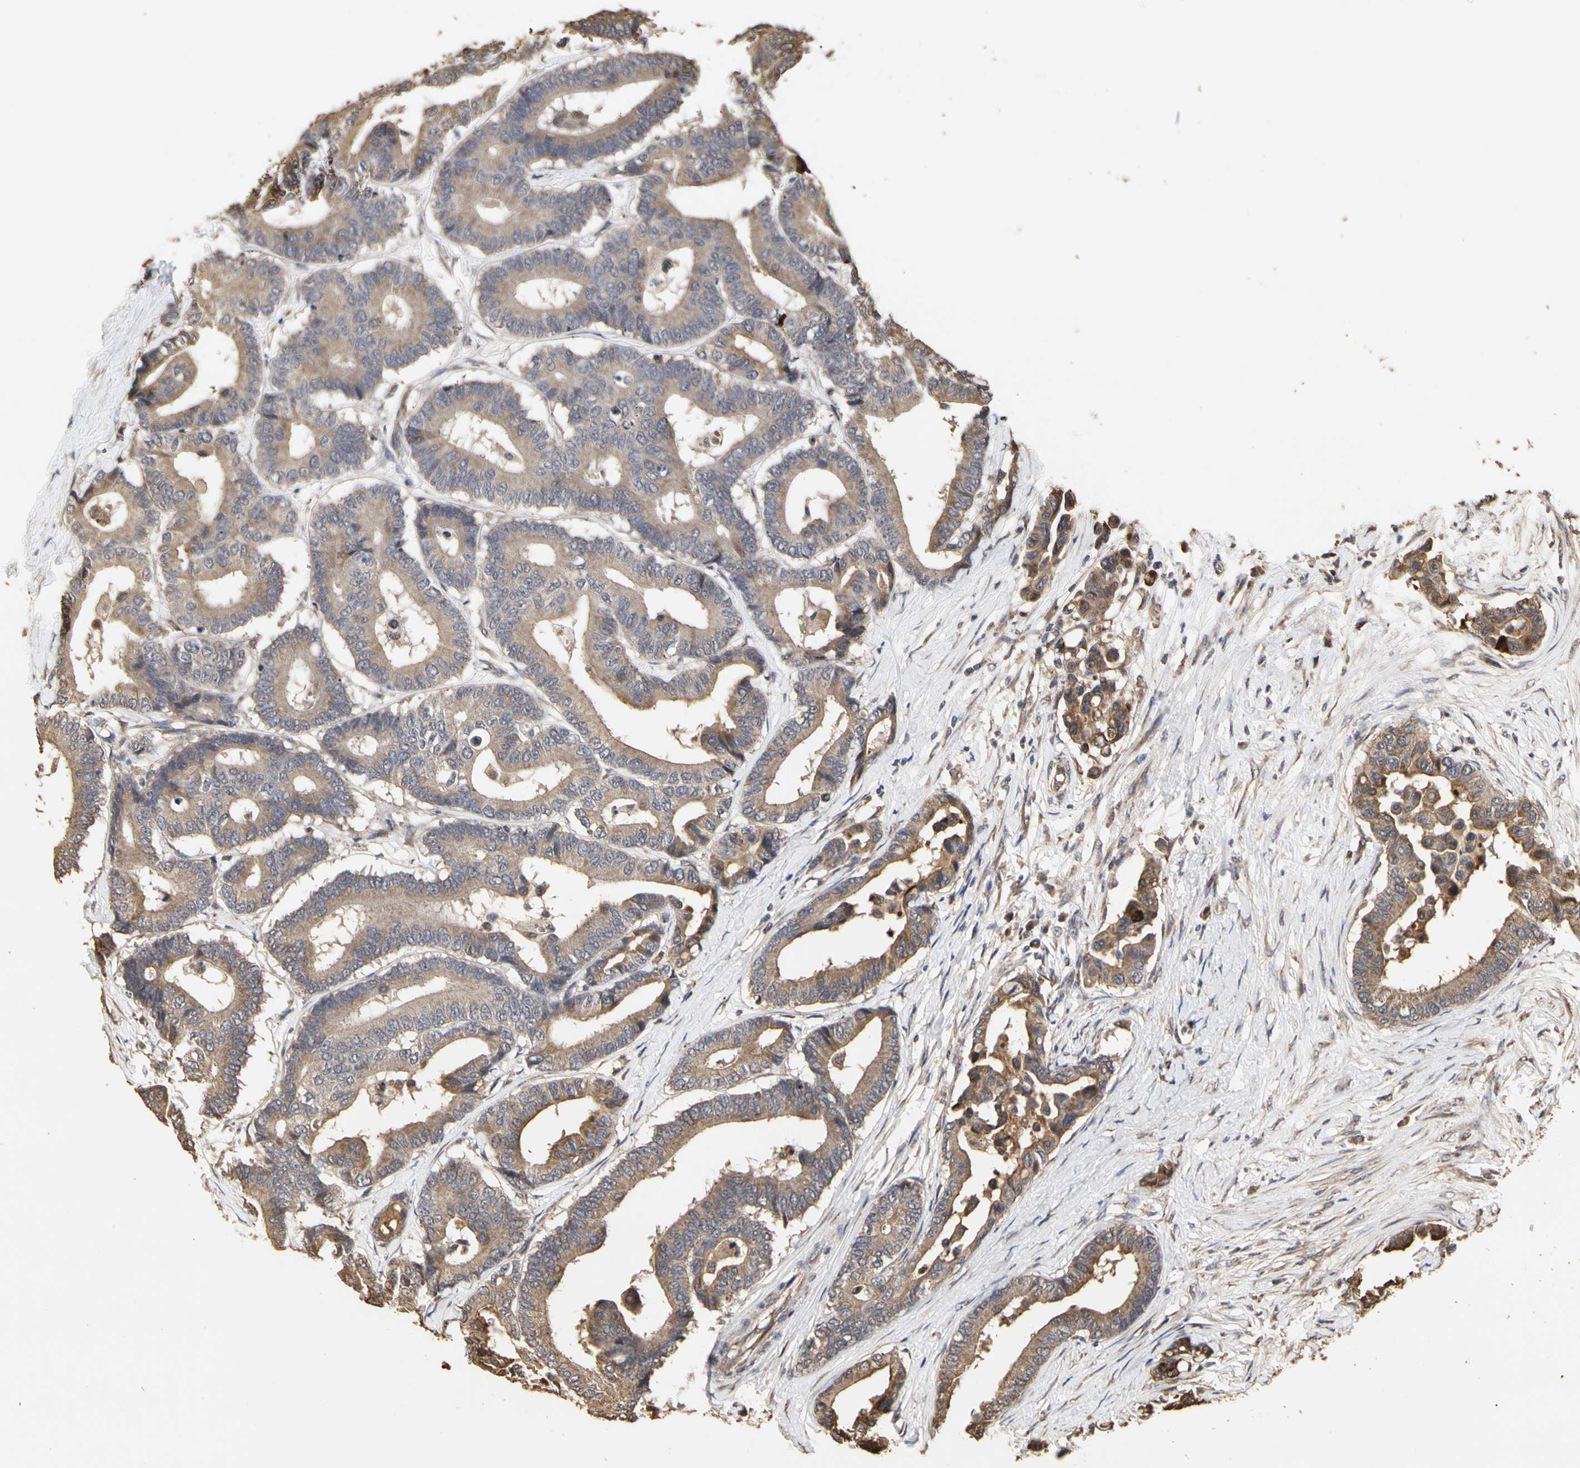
{"staining": {"intensity": "moderate", "quantity": ">75%", "location": "cytoplasmic/membranous"}, "tissue": "colorectal cancer", "cell_type": "Tumor cells", "image_type": "cancer", "snomed": [{"axis": "morphology", "description": "Normal tissue, NOS"}, {"axis": "morphology", "description": "Adenocarcinoma, NOS"}, {"axis": "topography", "description": "Colon"}], "caption": "DAB immunohistochemical staining of human colorectal adenocarcinoma reveals moderate cytoplasmic/membranous protein expression in approximately >75% of tumor cells. Immunohistochemistry (ihc) stains the protein of interest in brown and the nuclei are stained blue.", "gene": "TAOK1", "patient": {"sex": "male", "age": 82}}